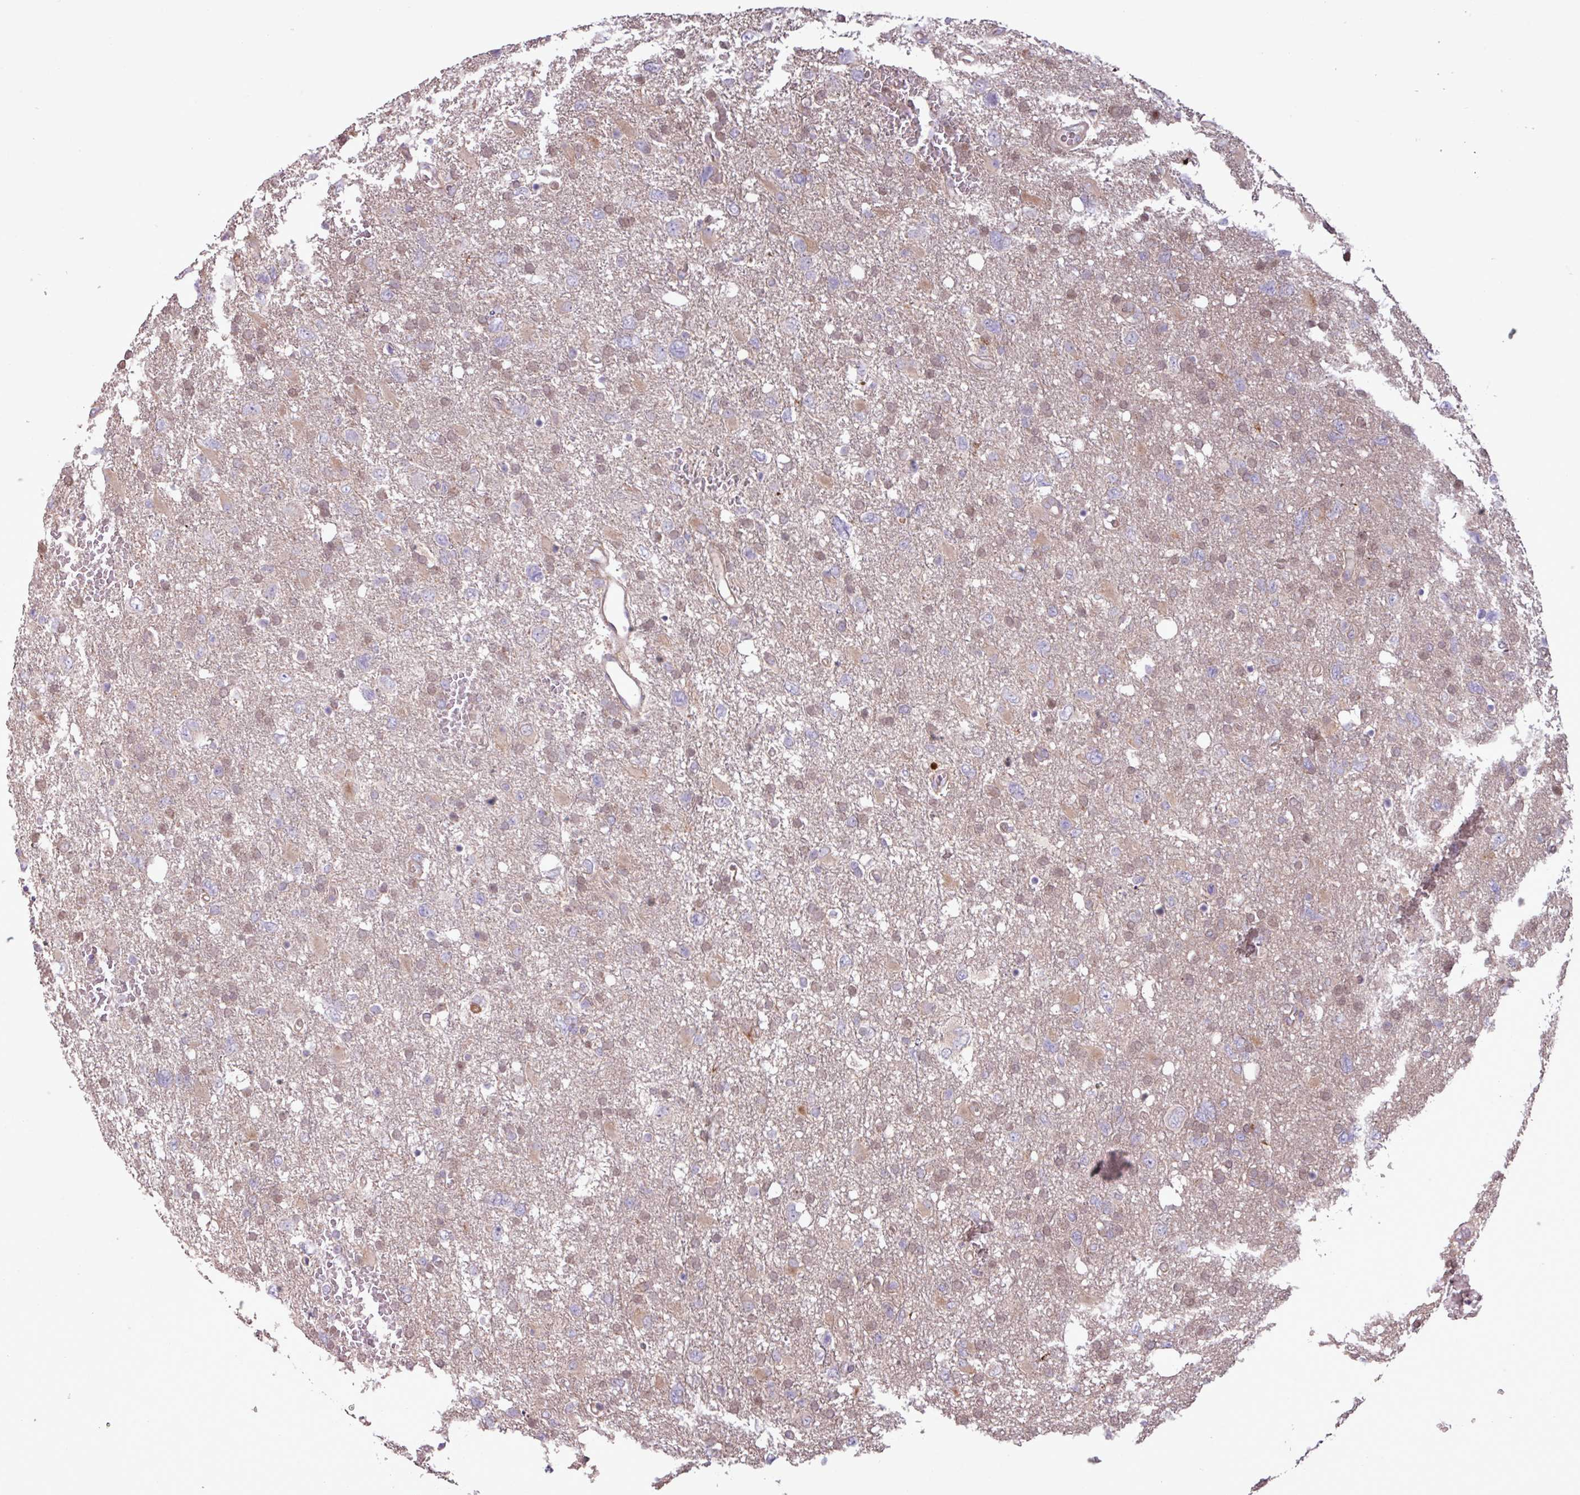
{"staining": {"intensity": "weak", "quantity": "<25%", "location": "cytoplasmic/membranous"}, "tissue": "glioma", "cell_type": "Tumor cells", "image_type": "cancer", "snomed": [{"axis": "morphology", "description": "Glioma, malignant, High grade"}, {"axis": "topography", "description": "Brain"}], "caption": "Tumor cells are negative for protein expression in human malignant glioma (high-grade).", "gene": "PDPR", "patient": {"sex": "male", "age": 61}}